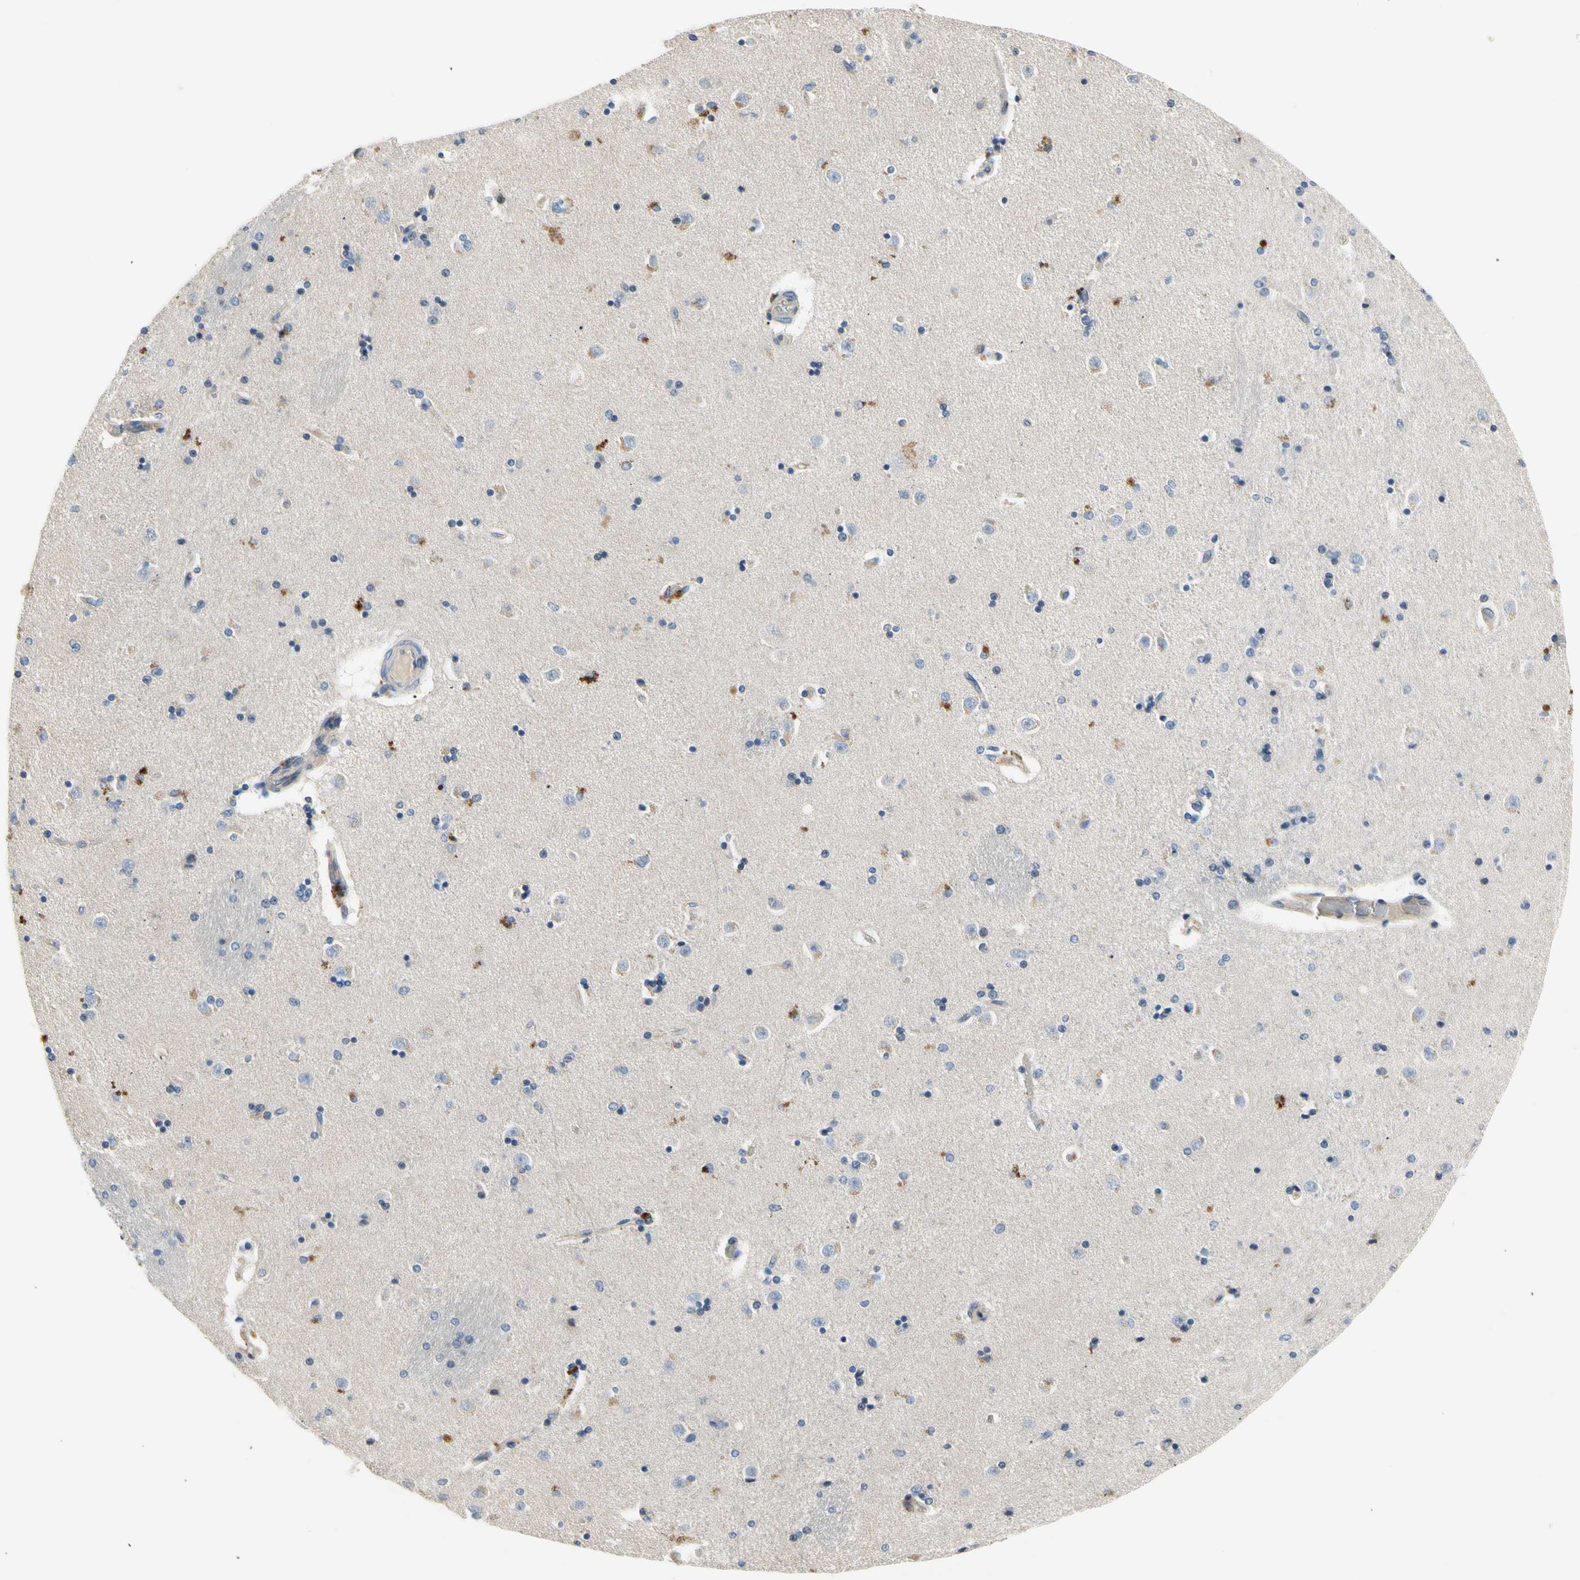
{"staining": {"intensity": "weak", "quantity": "<25%", "location": "cytoplasmic/membranous"}, "tissue": "caudate", "cell_type": "Glial cells", "image_type": "normal", "snomed": [{"axis": "morphology", "description": "Normal tissue, NOS"}, {"axis": "topography", "description": "Lateral ventricle wall"}], "caption": "A high-resolution histopathology image shows immunohistochemistry (IHC) staining of unremarkable caudate, which reveals no significant expression in glial cells. (Brightfield microscopy of DAB immunohistochemistry (IHC) at high magnification).", "gene": "LGR6", "patient": {"sex": "female", "age": 54}}